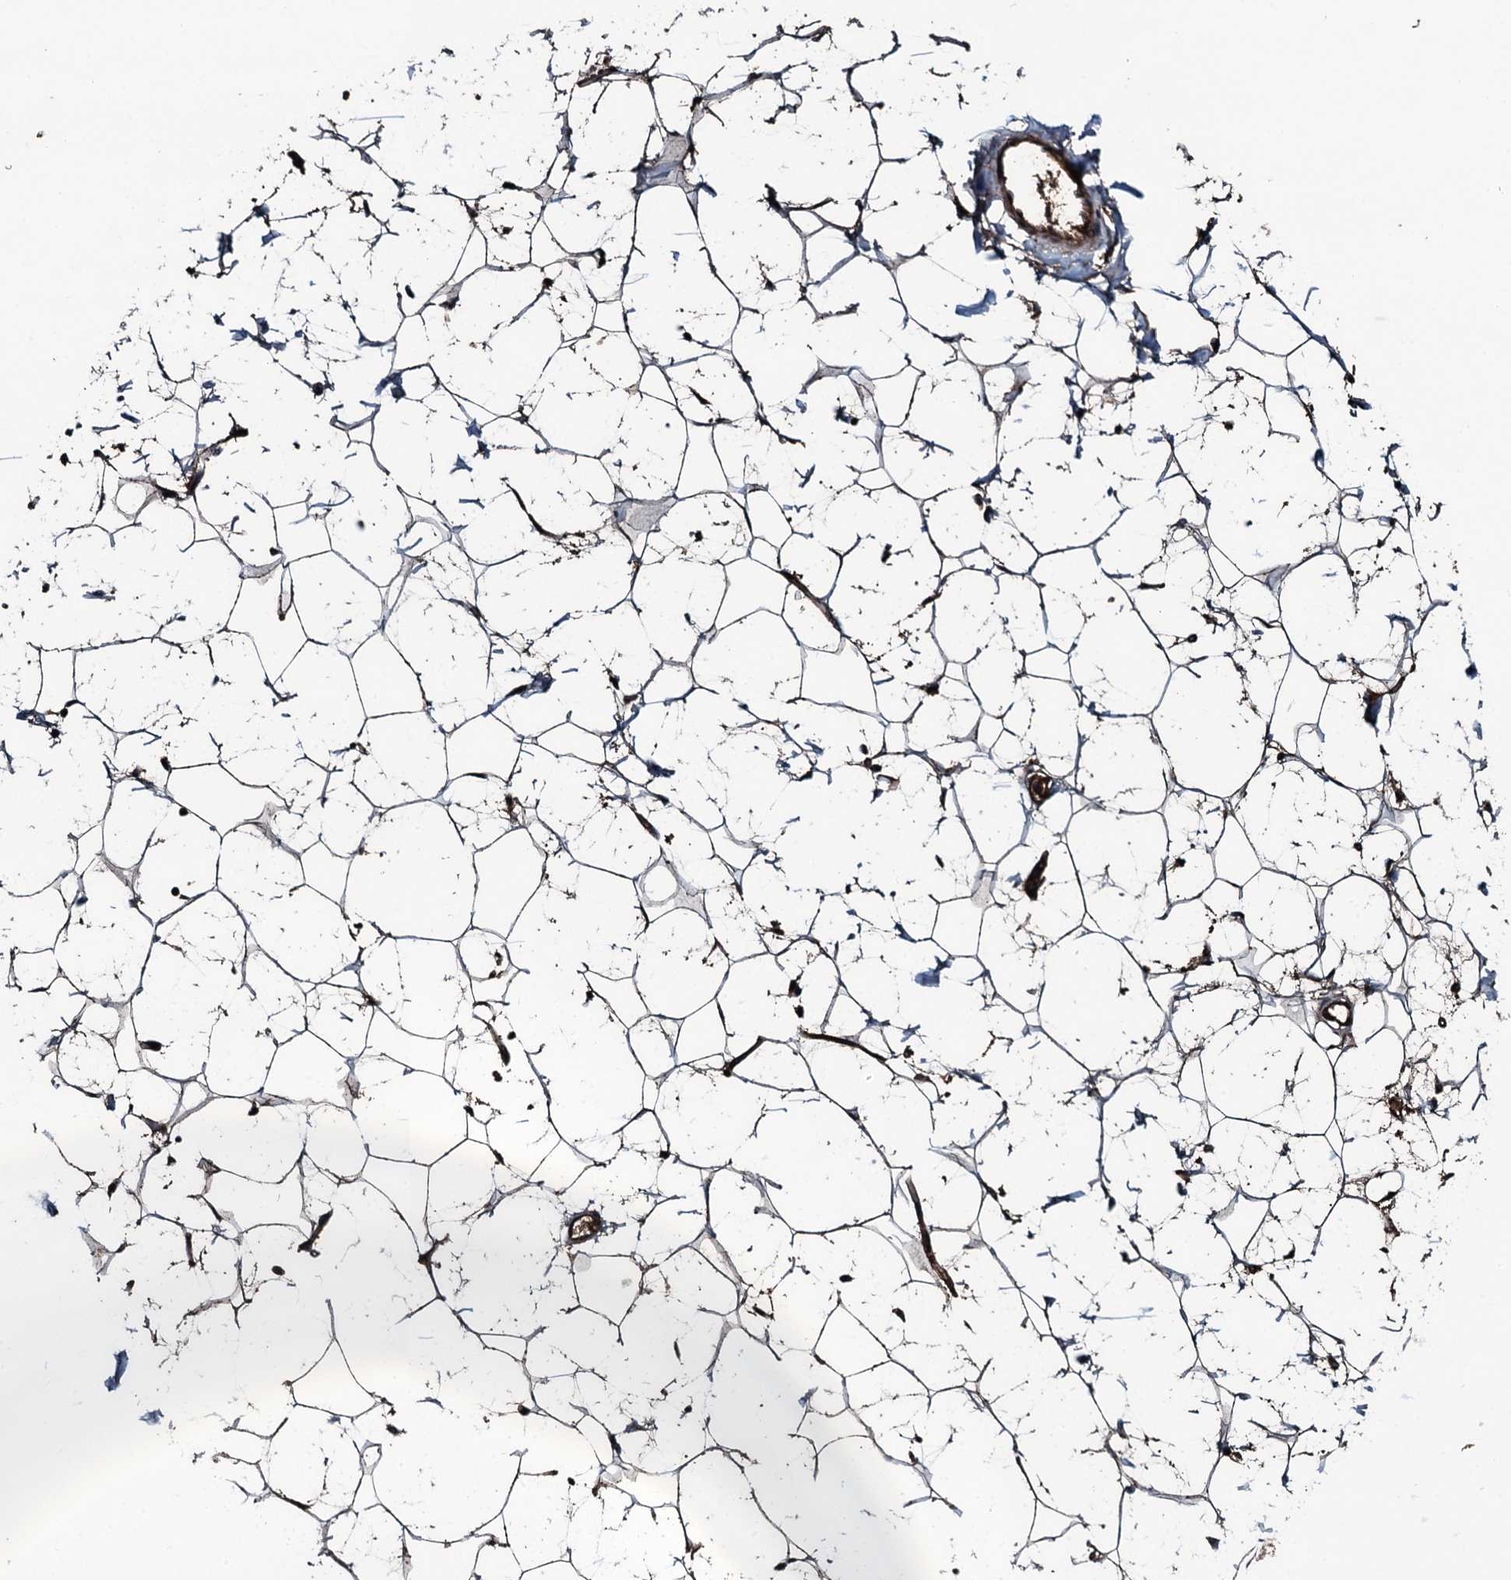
{"staining": {"intensity": "moderate", "quantity": ">75%", "location": "cytoplasmic/membranous"}, "tissue": "adipose tissue", "cell_type": "Adipocytes", "image_type": "normal", "snomed": [{"axis": "morphology", "description": "Normal tissue, NOS"}, {"axis": "topography", "description": "Breast"}], "caption": "Human adipose tissue stained for a protein (brown) shows moderate cytoplasmic/membranous positive positivity in approximately >75% of adipocytes.", "gene": "TRIM7", "patient": {"sex": "female", "age": 26}}